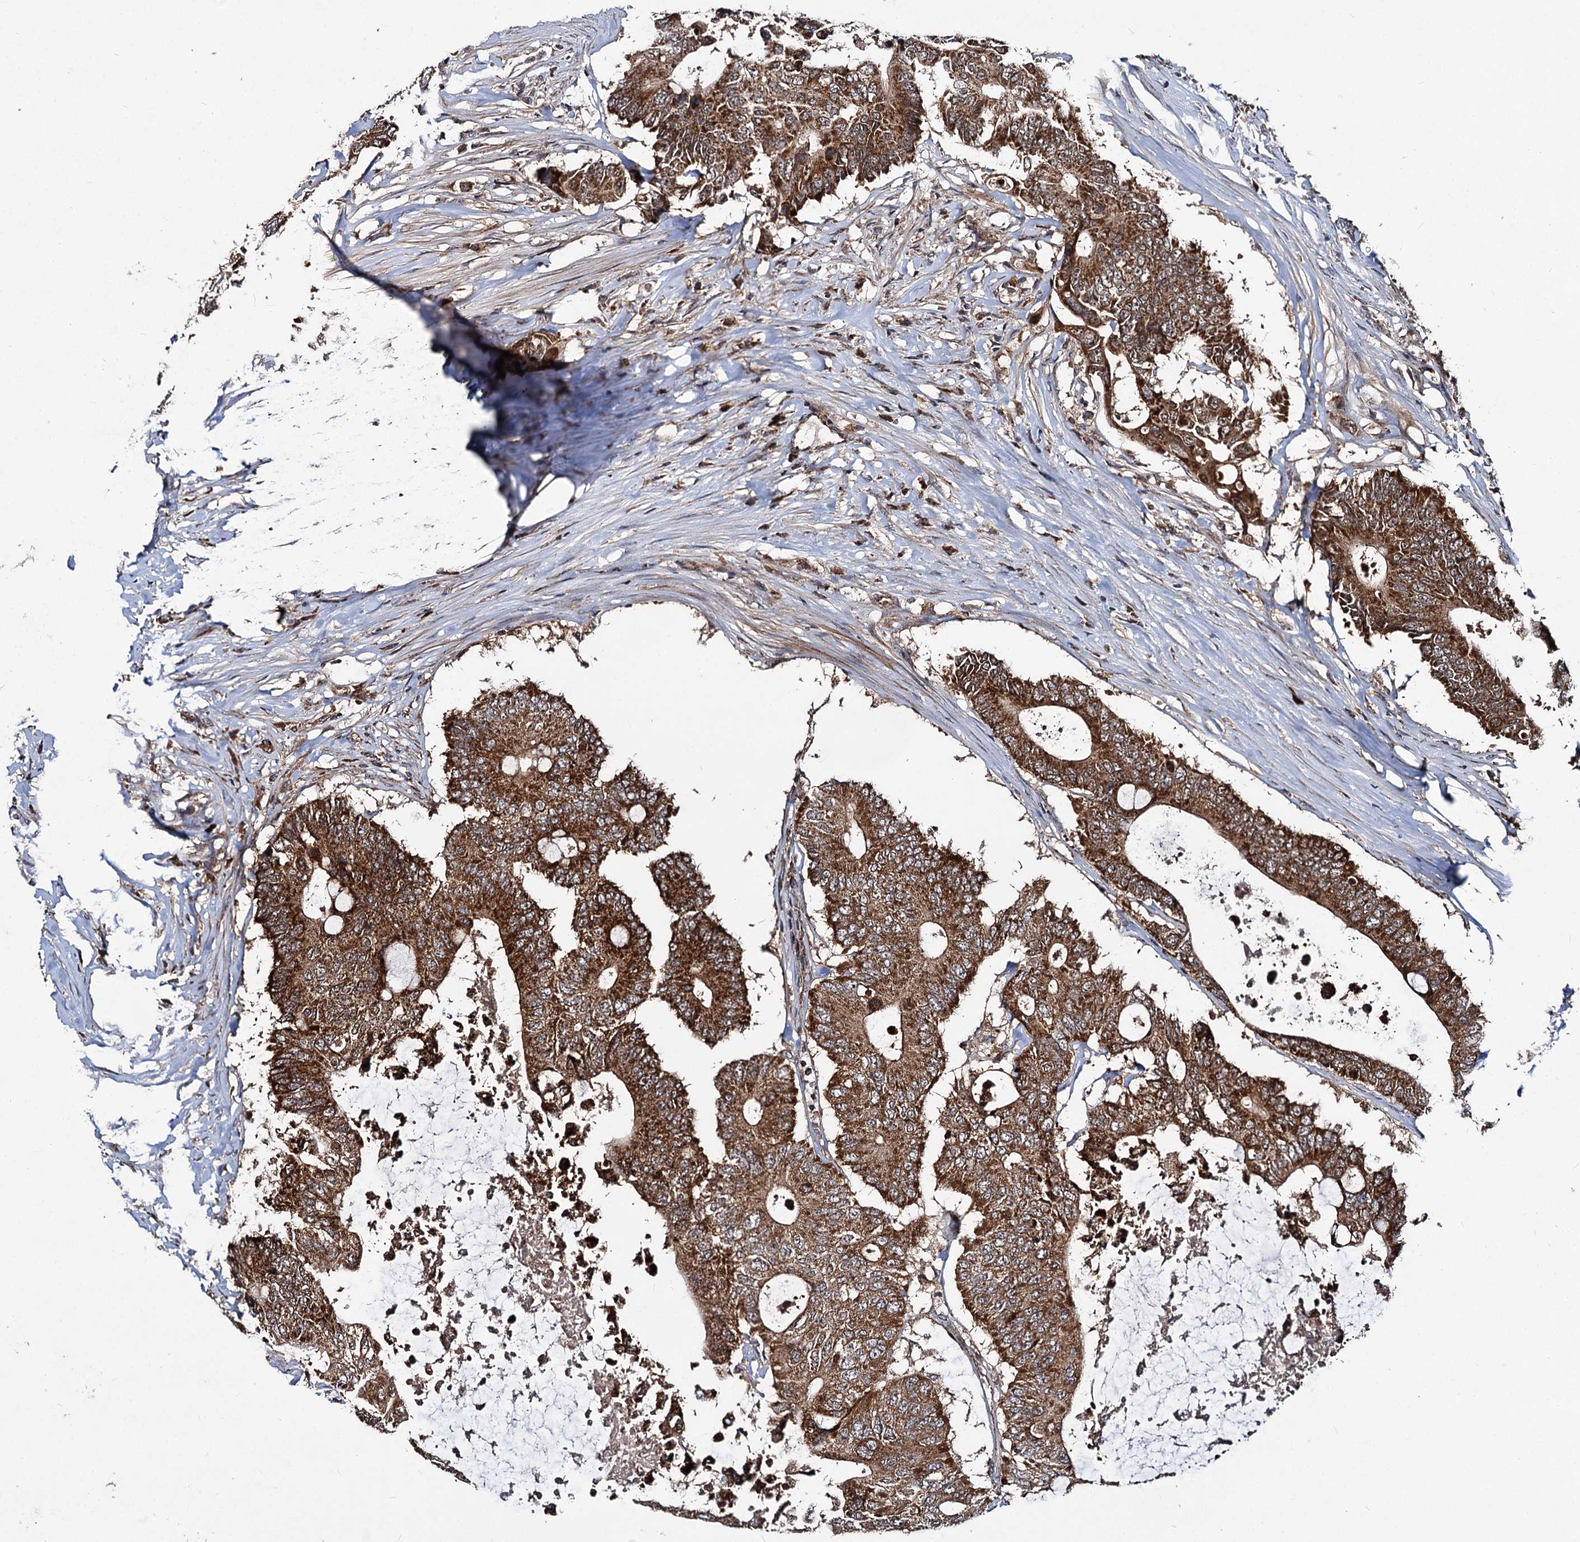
{"staining": {"intensity": "strong", "quantity": ">75%", "location": "cytoplasmic/membranous"}, "tissue": "colorectal cancer", "cell_type": "Tumor cells", "image_type": "cancer", "snomed": [{"axis": "morphology", "description": "Adenocarcinoma, NOS"}, {"axis": "topography", "description": "Colon"}], "caption": "About >75% of tumor cells in colorectal adenocarcinoma exhibit strong cytoplasmic/membranous protein staining as visualized by brown immunohistochemical staining.", "gene": "CEP76", "patient": {"sex": "male", "age": 71}}